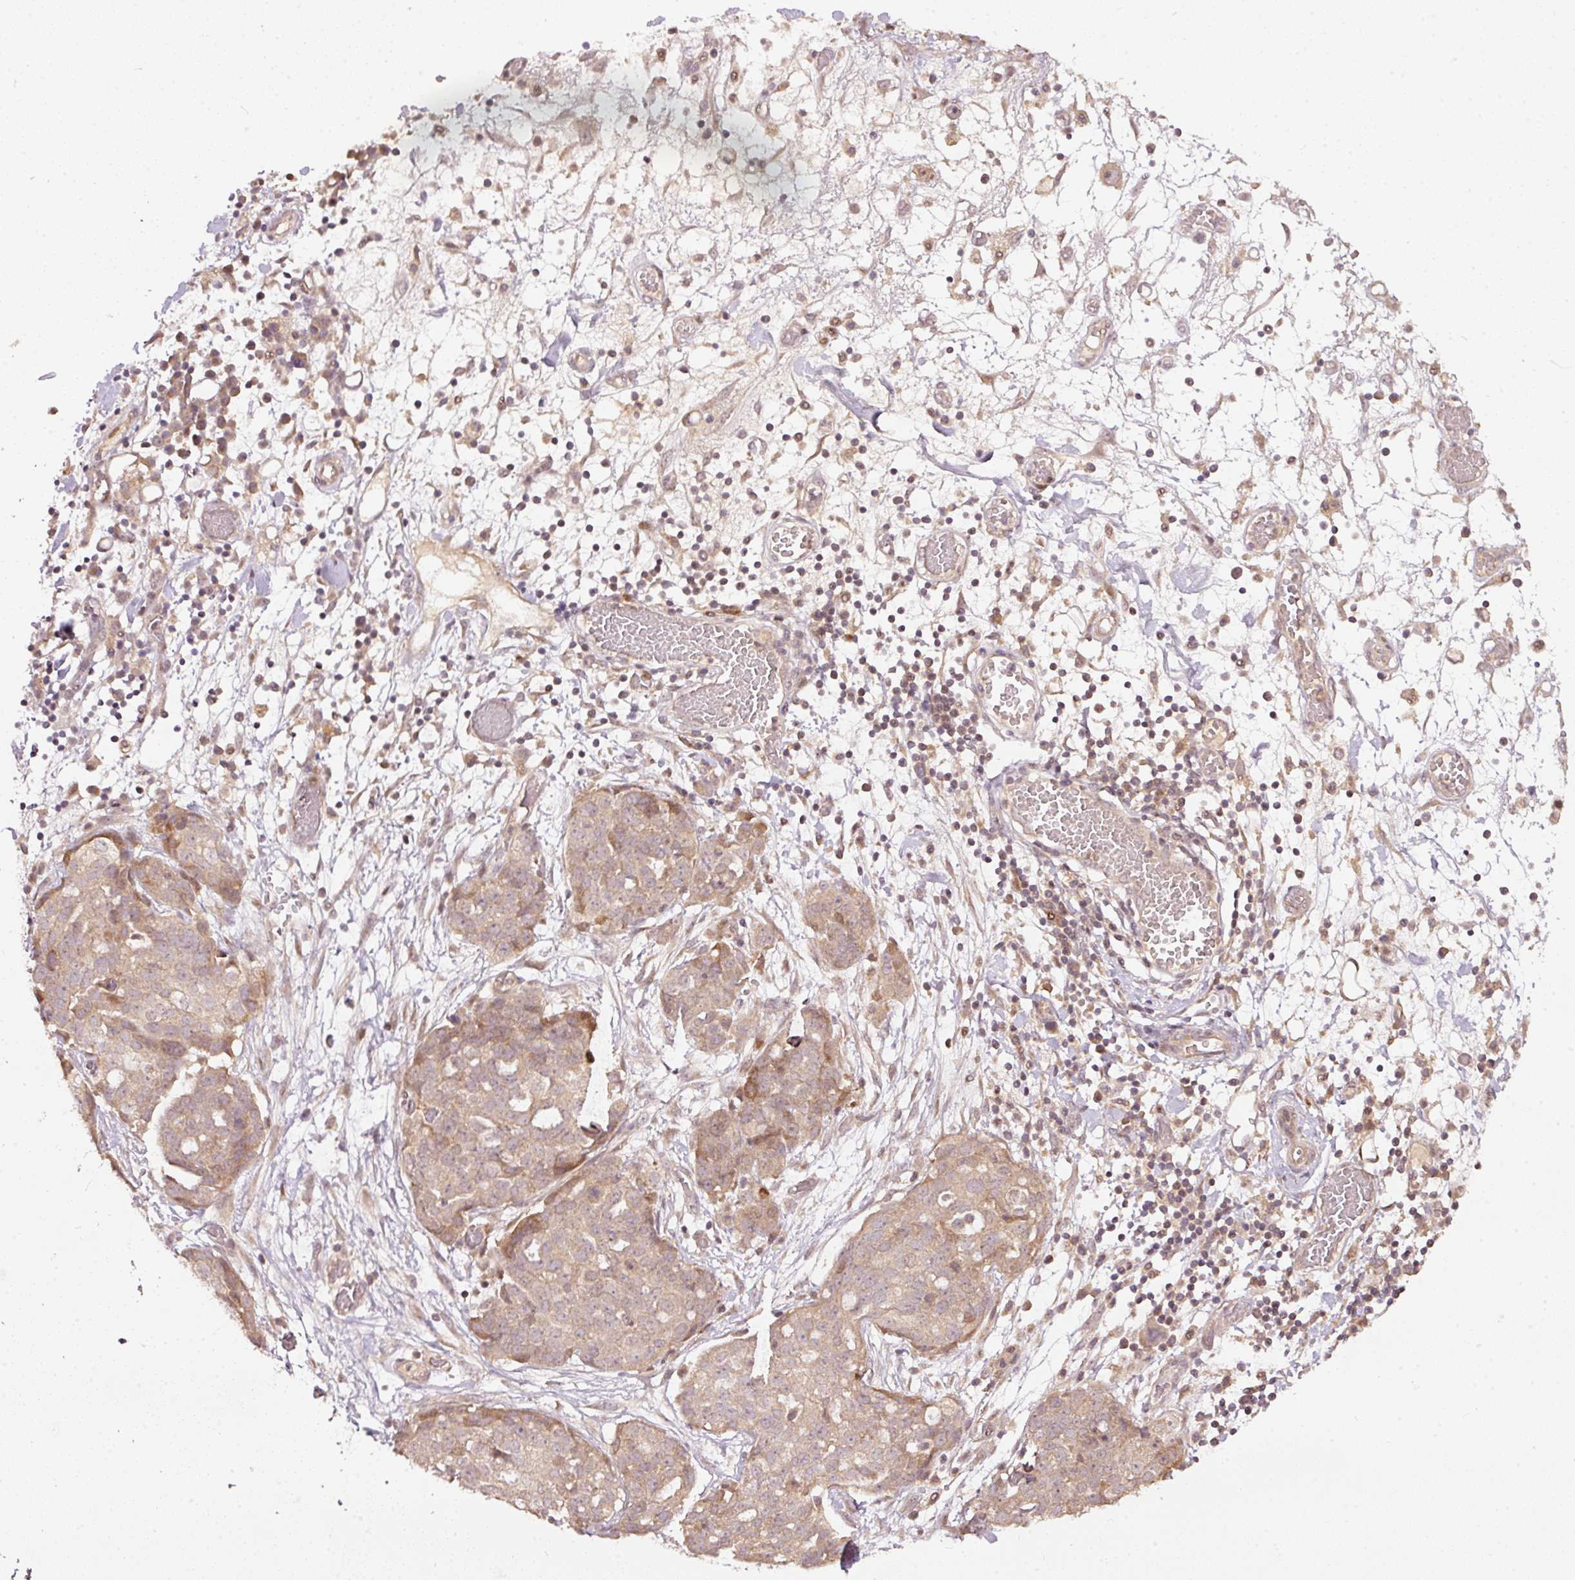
{"staining": {"intensity": "weak", "quantity": ">75%", "location": "cytoplasmic/membranous"}, "tissue": "ovarian cancer", "cell_type": "Tumor cells", "image_type": "cancer", "snomed": [{"axis": "morphology", "description": "Cystadenocarcinoma, serous, NOS"}, {"axis": "topography", "description": "Soft tissue"}, {"axis": "topography", "description": "Ovary"}], "caption": "Immunohistochemistry staining of ovarian cancer, which shows low levels of weak cytoplasmic/membranous expression in approximately >75% of tumor cells indicating weak cytoplasmic/membranous protein staining. The staining was performed using DAB (3,3'-diaminobenzidine) (brown) for protein detection and nuclei were counterstained in hematoxylin (blue).", "gene": "PCDHB1", "patient": {"sex": "female", "age": 57}}